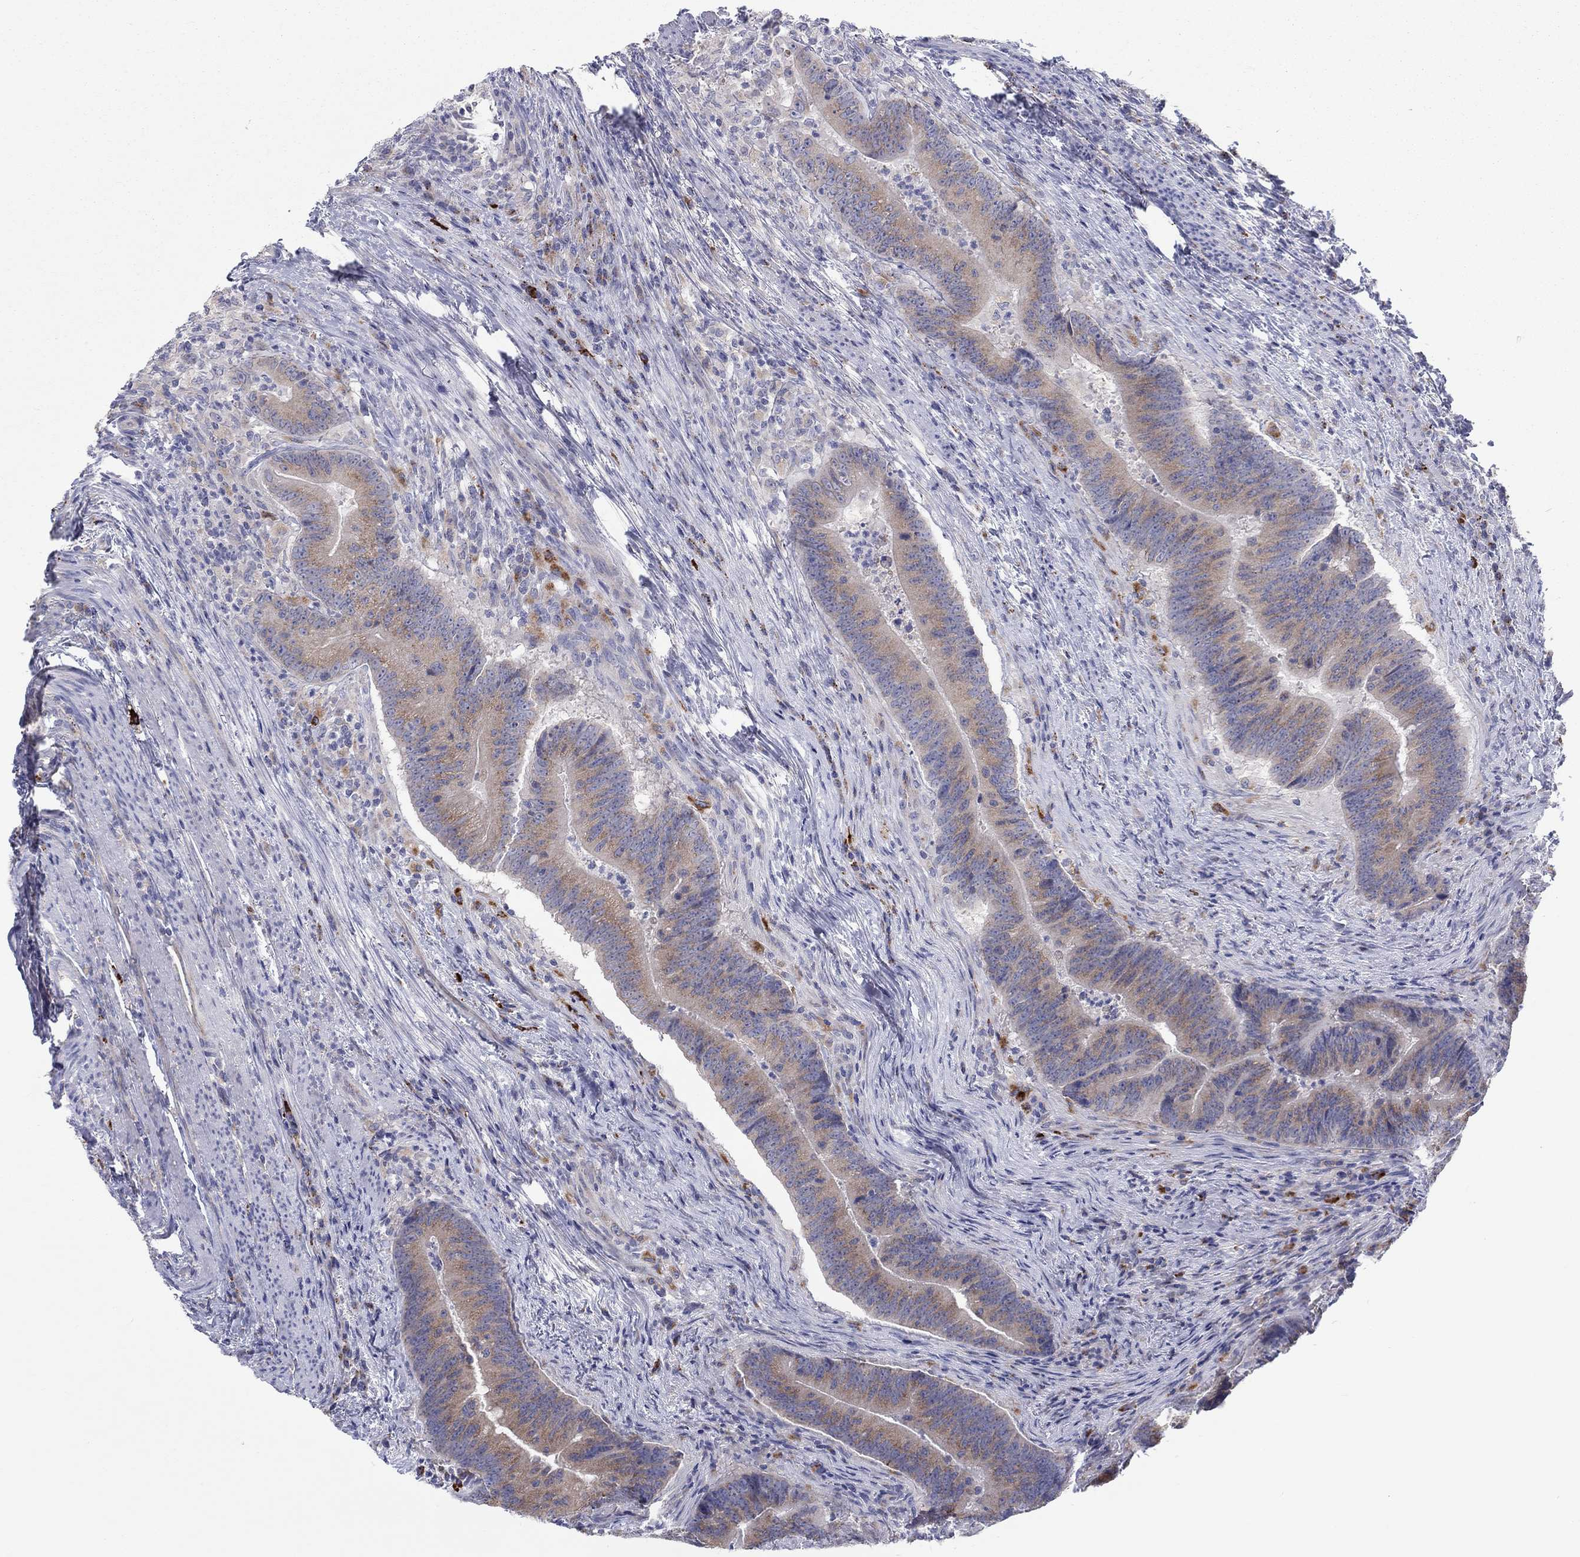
{"staining": {"intensity": "weak", "quantity": ">75%", "location": "cytoplasmic/membranous"}, "tissue": "colorectal cancer", "cell_type": "Tumor cells", "image_type": "cancer", "snomed": [{"axis": "morphology", "description": "Adenocarcinoma, NOS"}, {"axis": "topography", "description": "Colon"}], "caption": "Immunohistochemical staining of human colorectal cancer (adenocarcinoma) shows low levels of weak cytoplasmic/membranous protein staining in about >75% of tumor cells.", "gene": "BCO2", "patient": {"sex": "female", "age": 87}}